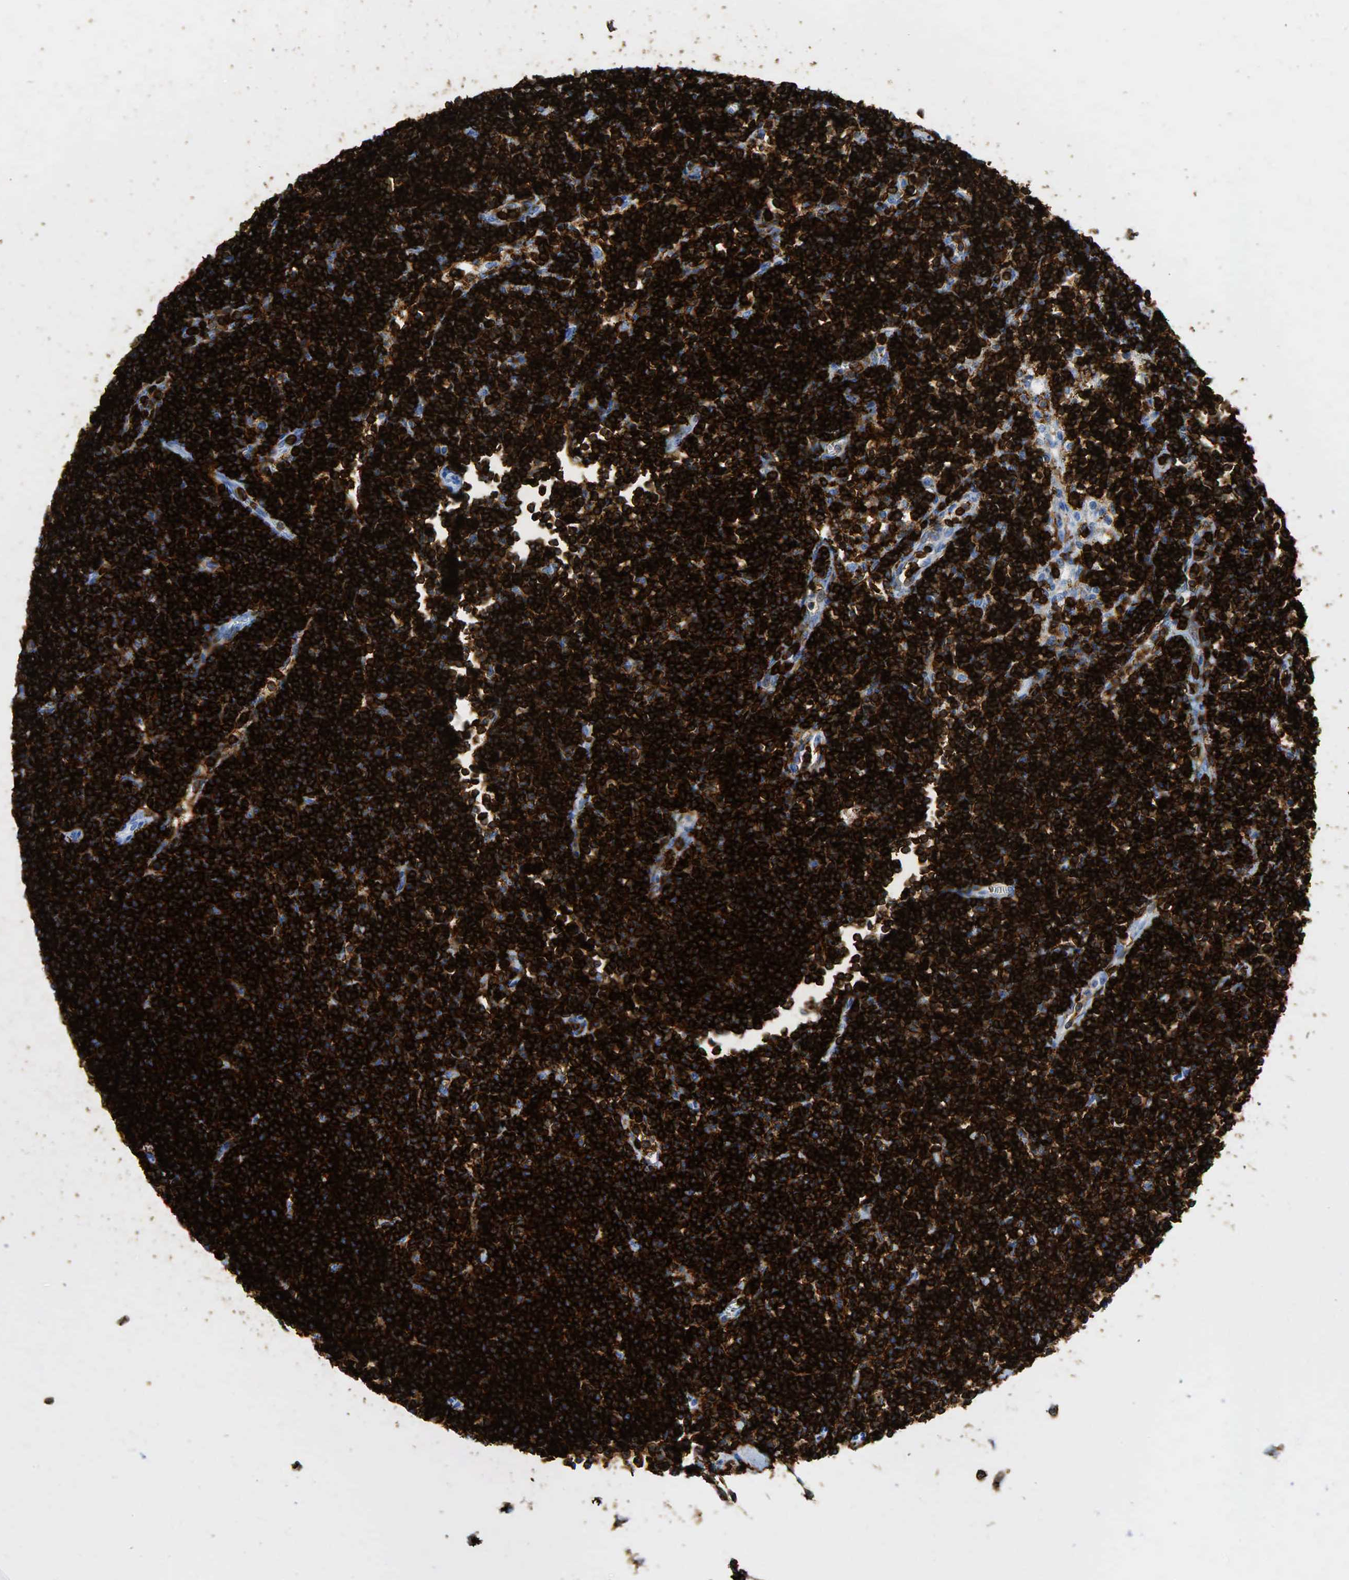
{"staining": {"intensity": "strong", "quantity": ">75%", "location": "cytoplasmic/membranous"}, "tissue": "lymphoma", "cell_type": "Tumor cells", "image_type": "cancer", "snomed": [{"axis": "morphology", "description": "Malignant lymphoma, non-Hodgkin's type, Low grade"}, {"axis": "topography", "description": "Lymph node"}], "caption": "High-magnification brightfield microscopy of lymphoma stained with DAB (3,3'-diaminobenzidine) (brown) and counterstained with hematoxylin (blue). tumor cells exhibit strong cytoplasmic/membranous staining is appreciated in approximately>75% of cells.", "gene": "PTPRC", "patient": {"sex": "male", "age": 65}}